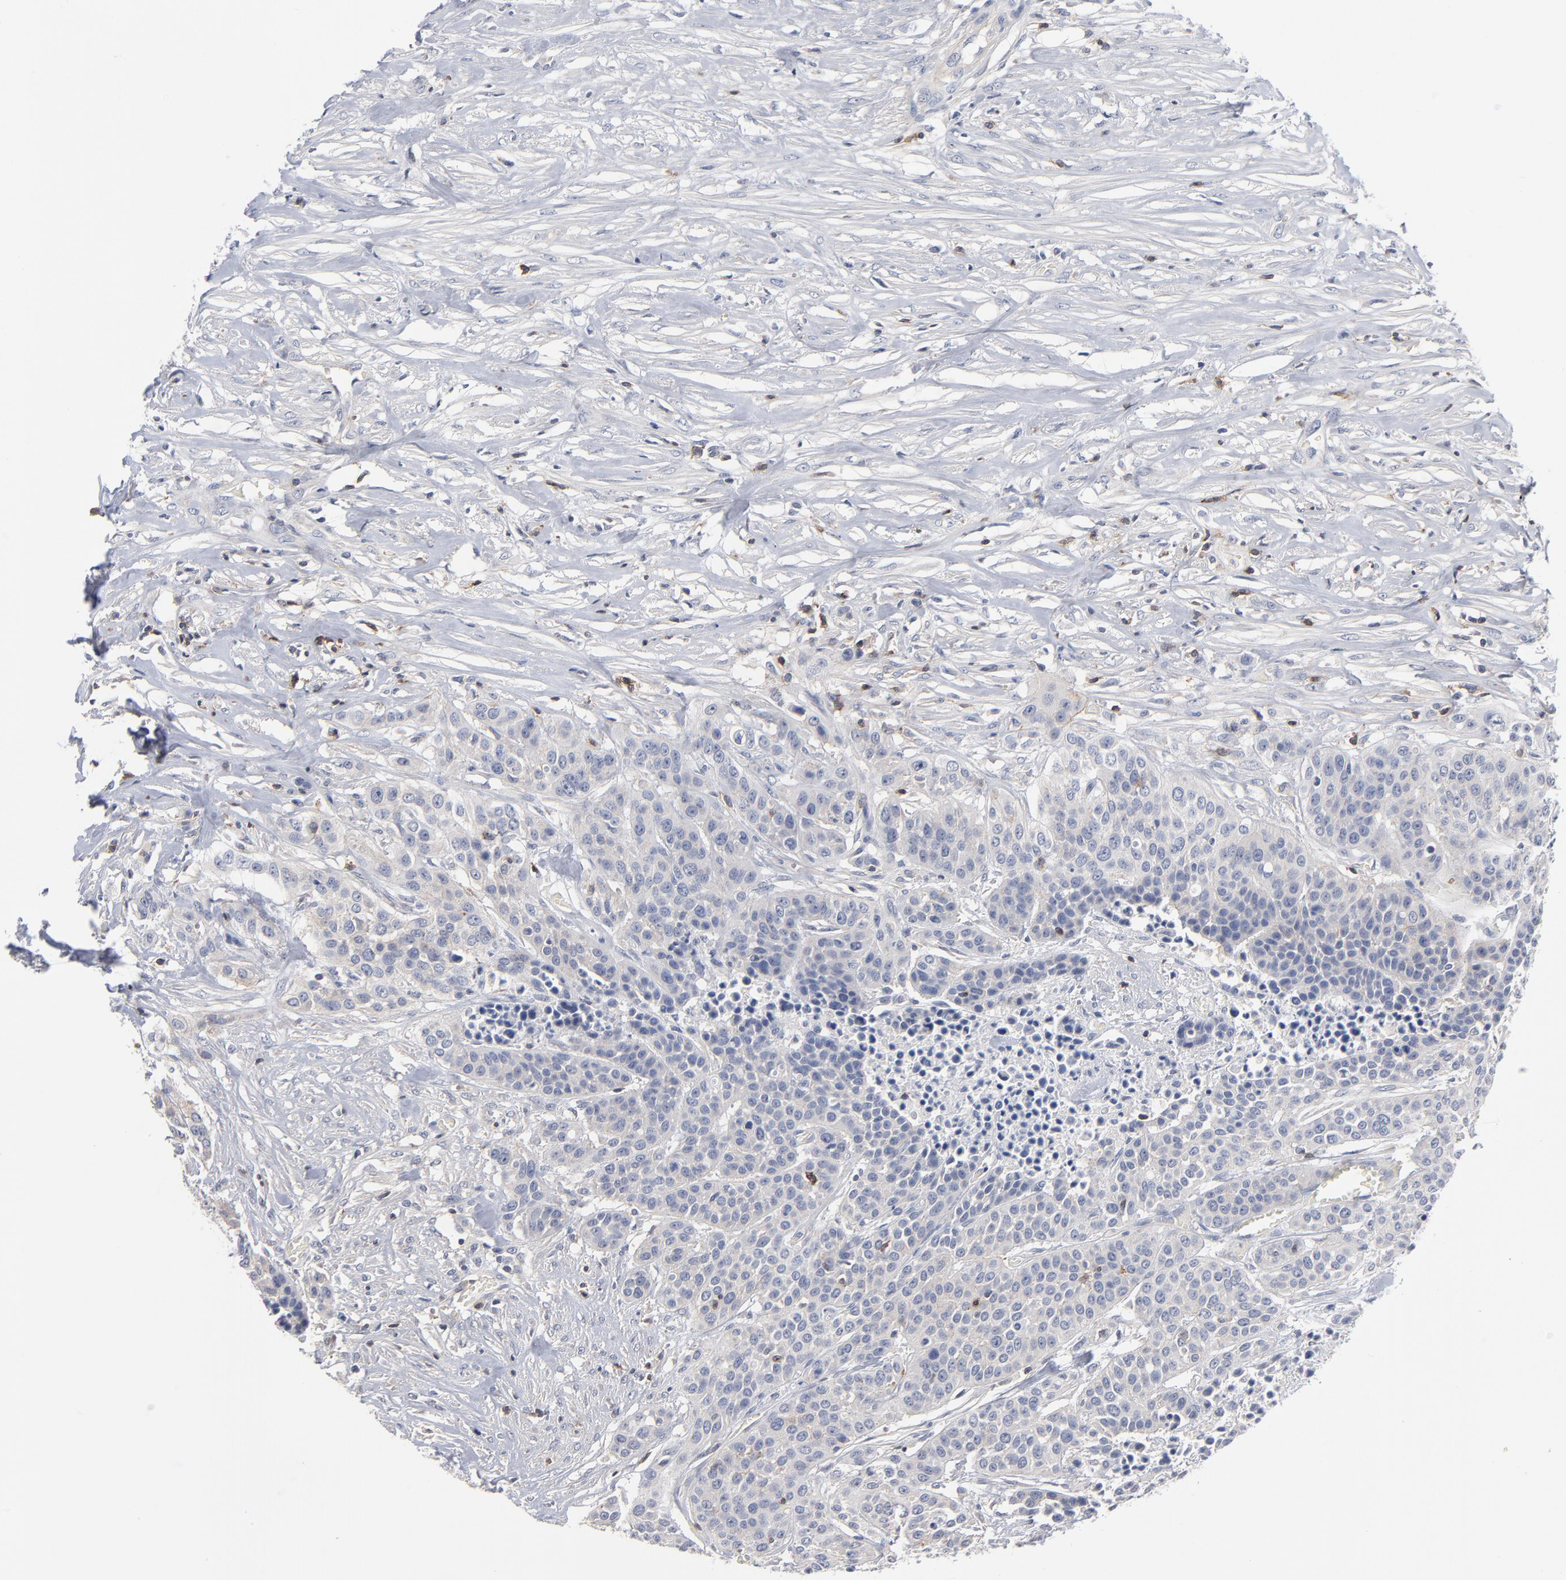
{"staining": {"intensity": "weak", "quantity": "<25%", "location": "cytoplasmic/membranous"}, "tissue": "urothelial cancer", "cell_type": "Tumor cells", "image_type": "cancer", "snomed": [{"axis": "morphology", "description": "Urothelial carcinoma, High grade"}, {"axis": "topography", "description": "Urinary bladder"}], "caption": "The immunohistochemistry (IHC) image has no significant staining in tumor cells of high-grade urothelial carcinoma tissue.", "gene": "PDLIM2", "patient": {"sex": "male", "age": 74}}